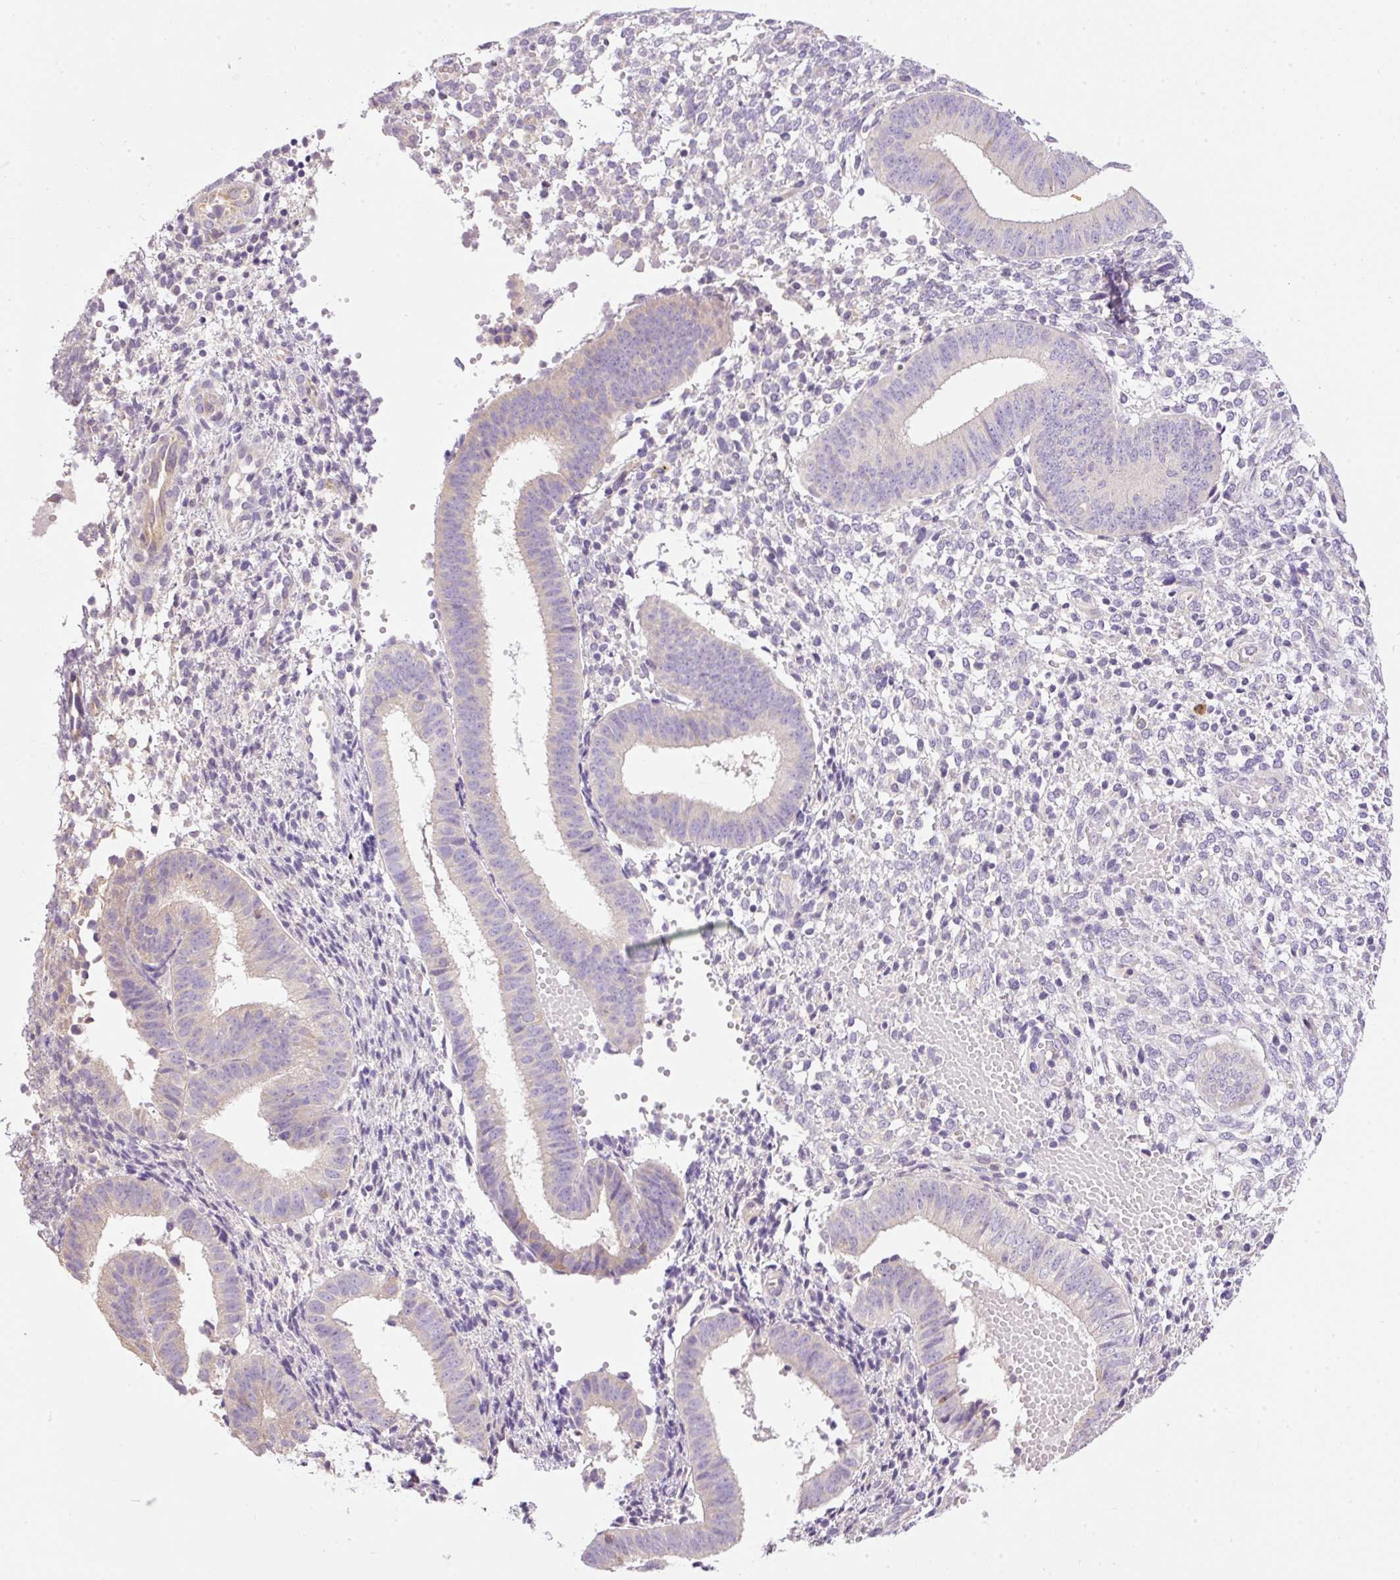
{"staining": {"intensity": "negative", "quantity": "none", "location": "none"}, "tissue": "endometrium", "cell_type": "Cells in endometrial stroma", "image_type": "normal", "snomed": [{"axis": "morphology", "description": "Normal tissue, NOS"}, {"axis": "topography", "description": "Endometrium"}], "caption": "This is an IHC image of benign human endometrium. There is no expression in cells in endometrial stroma.", "gene": "PNPLA5", "patient": {"sex": "female", "age": 49}}